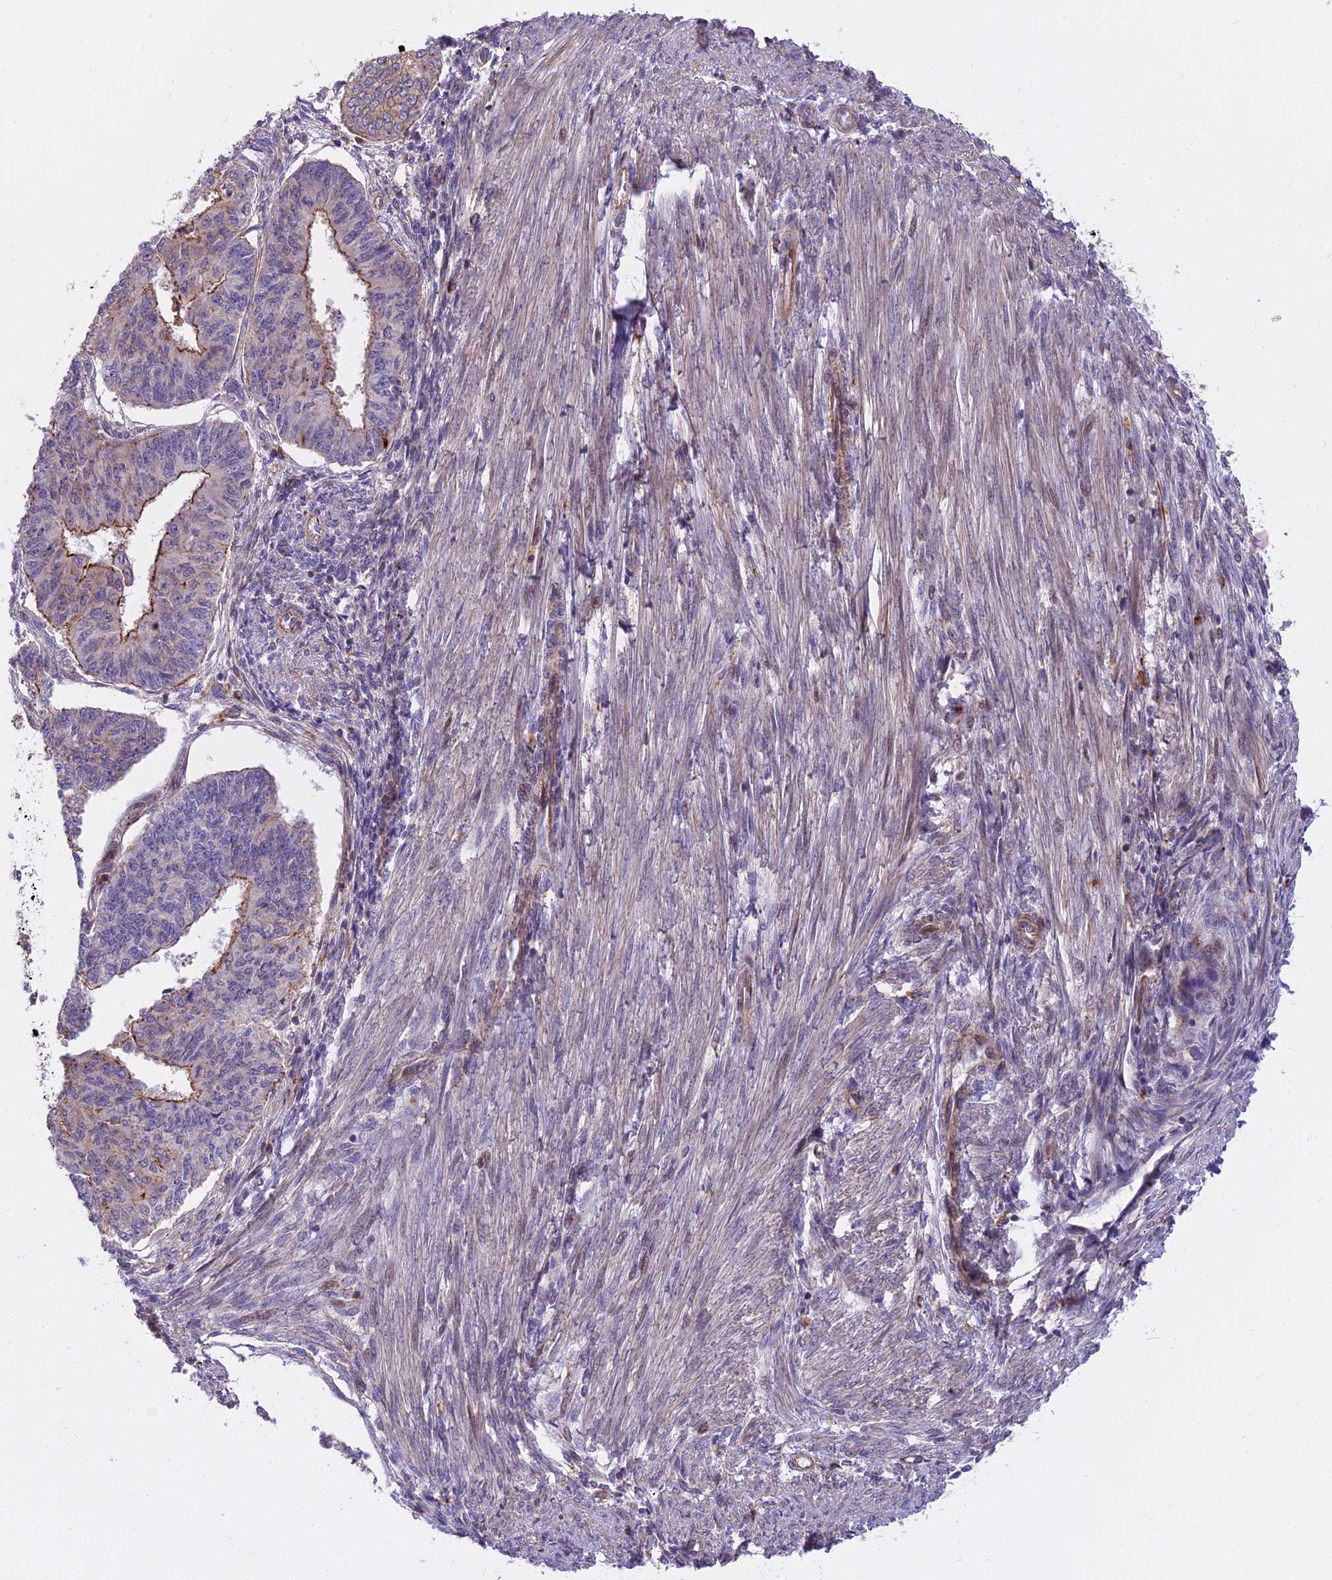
{"staining": {"intensity": "moderate", "quantity": "<25%", "location": "cytoplasmic/membranous"}, "tissue": "endometrial cancer", "cell_type": "Tumor cells", "image_type": "cancer", "snomed": [{"axis": "morphology", "description": "Adenocarcinoma, NOS"}, {"axis": "topography", "description": "Endometrium"}], "caption": "Endometrial adenocarcinoma stained for a protein shows moderate cytoplasmic/membranous positivity in tumor cells. The staining is performed using DAB brown chromogen to label protein expression. The nuclei are counter-stained blue using hematoxylin.", "gene": "GLYATL3", "patient": {"sex": "female", "age": 32}}